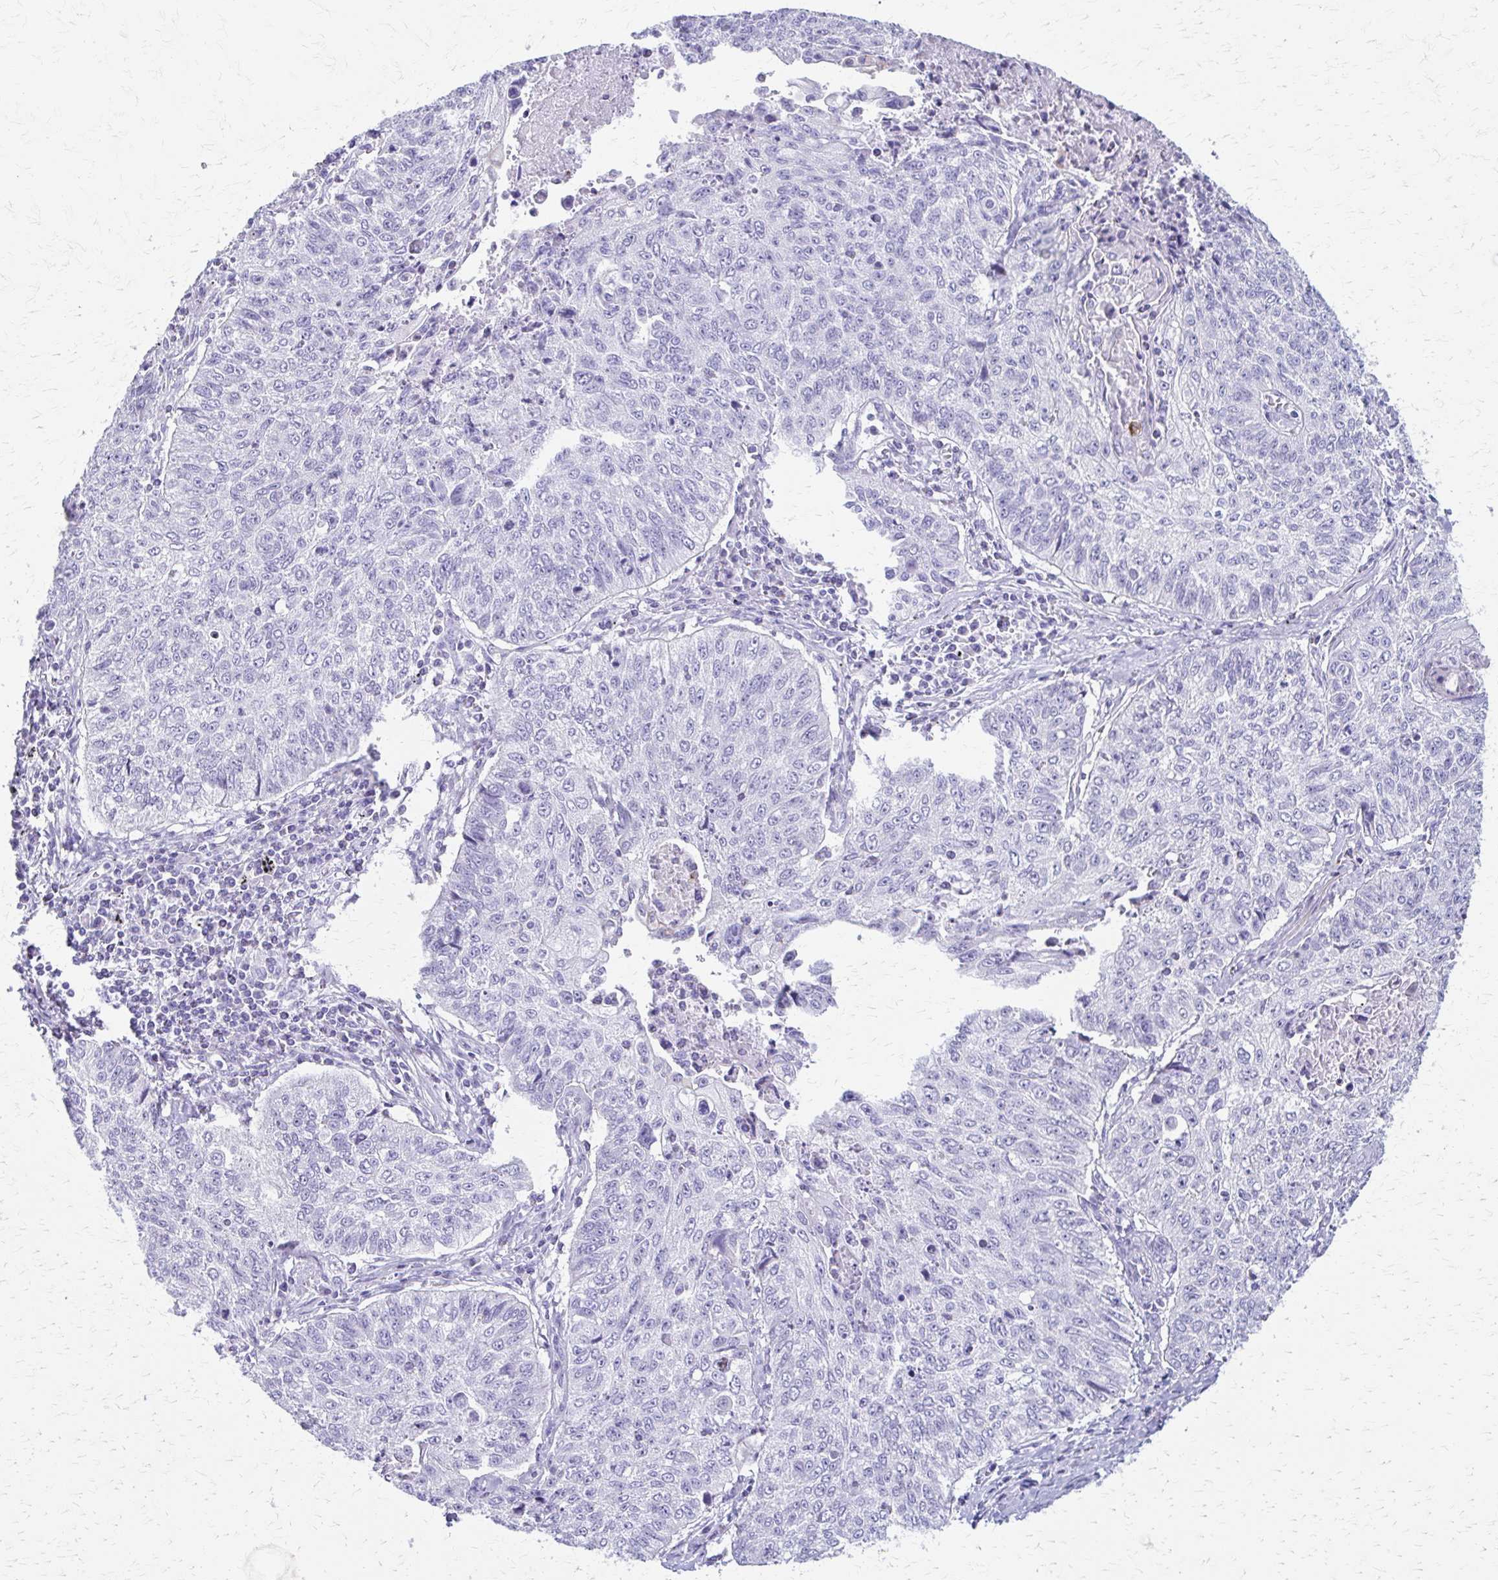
{"staining": {"intensity": "negative", "quantity": "none", "location": "none"}, "tissue": "lung cancer", "cell_type": "Tumor cells", "image_type": "cancer", "snomed": [{"axis": "morphology", "description": "Normal morphology"}, {"axis": "morphology", "description": "Aneuploidy"}, {"axis": "morphology", "description": "Squamous cell carcinoma, NOS"}, {"axis": "topography", "description": "Lymph node"}, {"axis": "topography", "description": "Lung"}], "caption": "Image shows no significant protein staining in tumor cells of lung cancer.", "gene": "ZSCAN5B", "patient": {"sex": "female", "age": 76}}